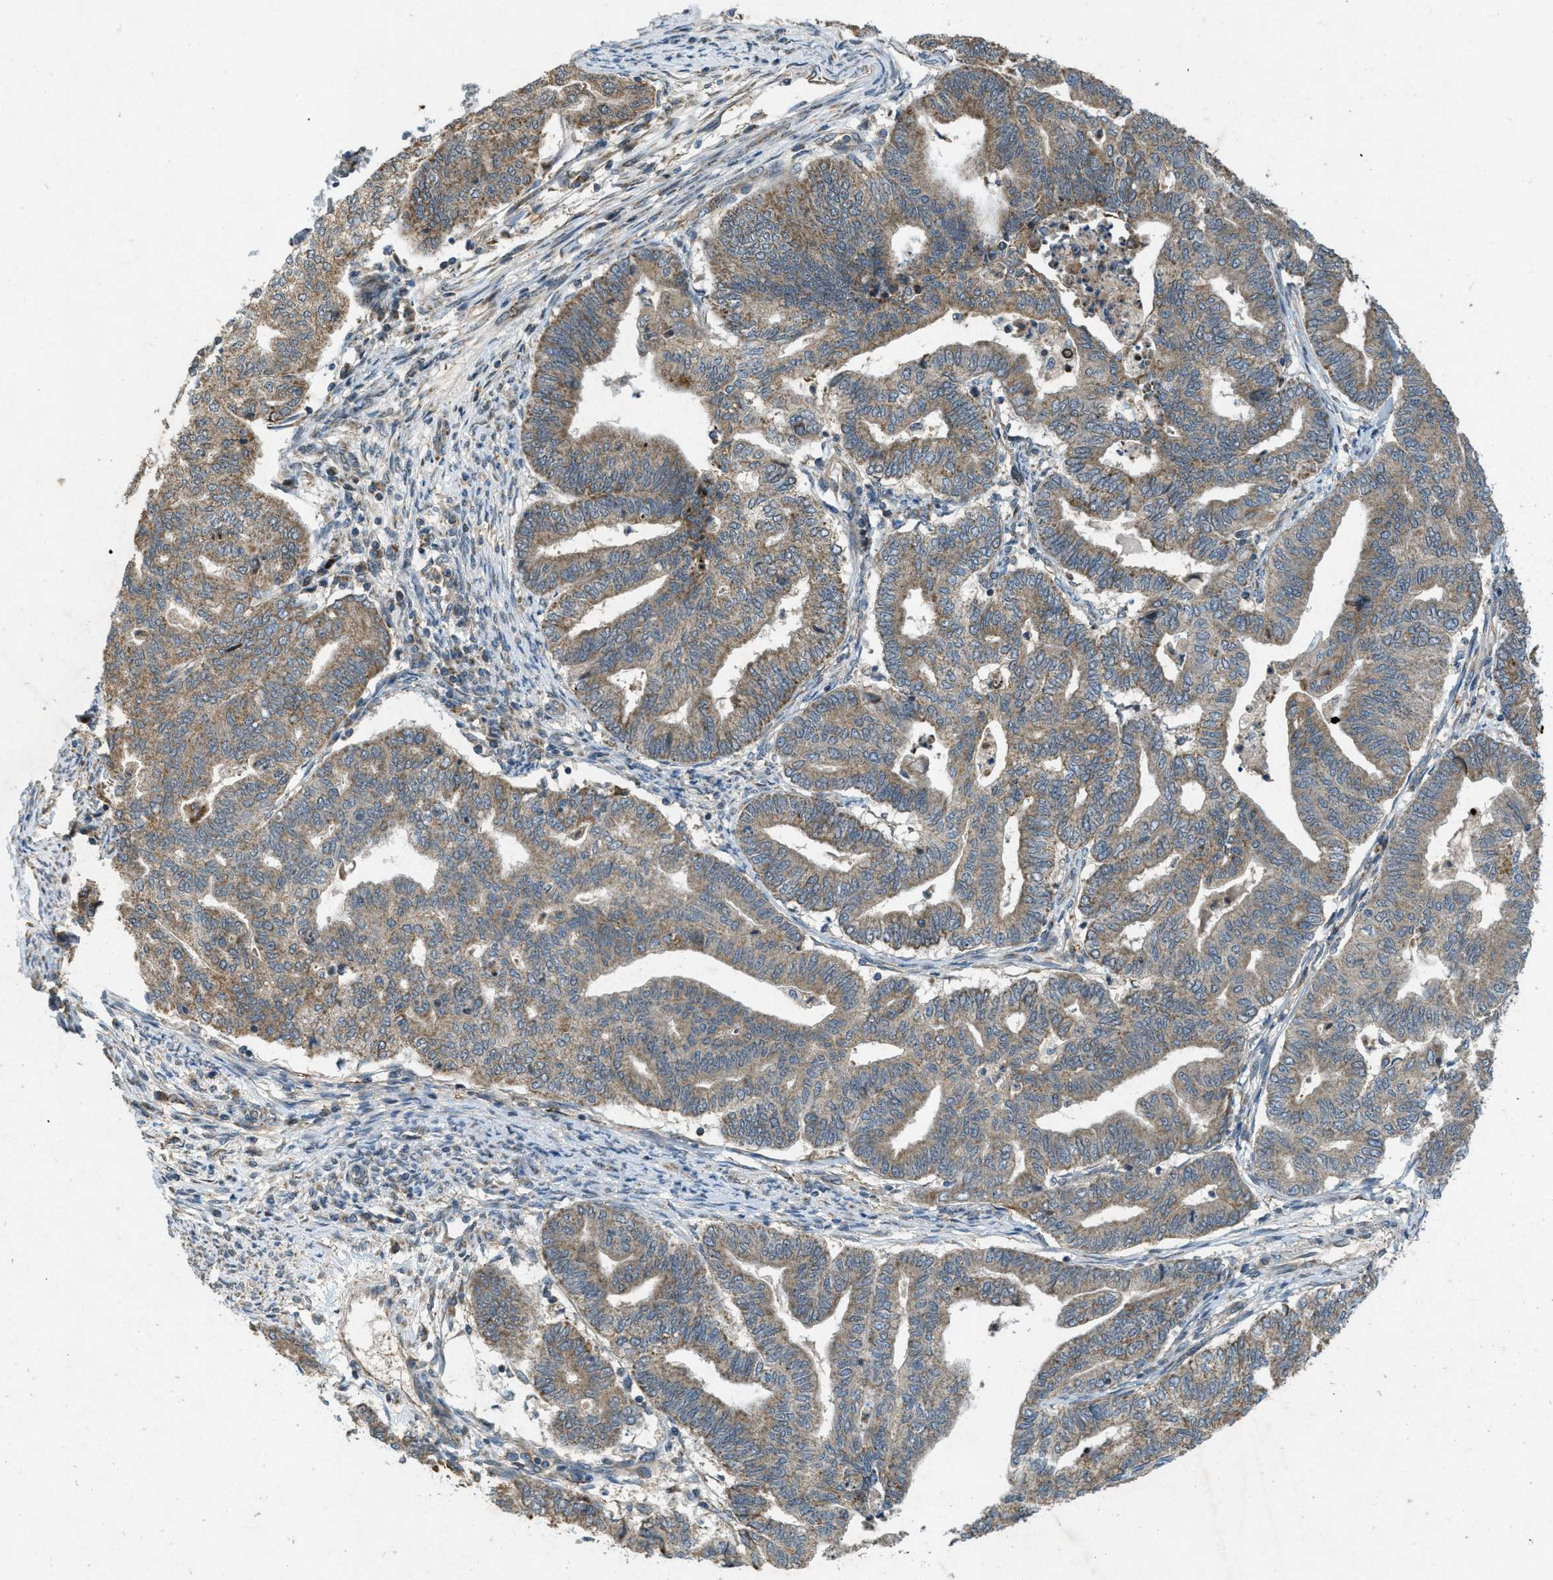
{"staining": {"intensity": "moderate", "quantity": ">75%", "location": "cytoplasmic/membranous"}, "tissue": "endometrial cancer", "cell_type": "Tumor cells", "image_type": "cancer", "snomed": [{"axis": "morphology", "description": "Adenocarcinoma, NOS"}, {"axis": "topography", "description": "Endometrium"}], "caption": "Immunohistochemistry (IHC) of human endometrial cancer (adenocarcinoma) displays medium levels of moderate cytoplasmic/membranous positivity in approximately >75% of tumor cells.", "gene": "PPP1R15A", "patient": {"sex": "female", "age": 79}}